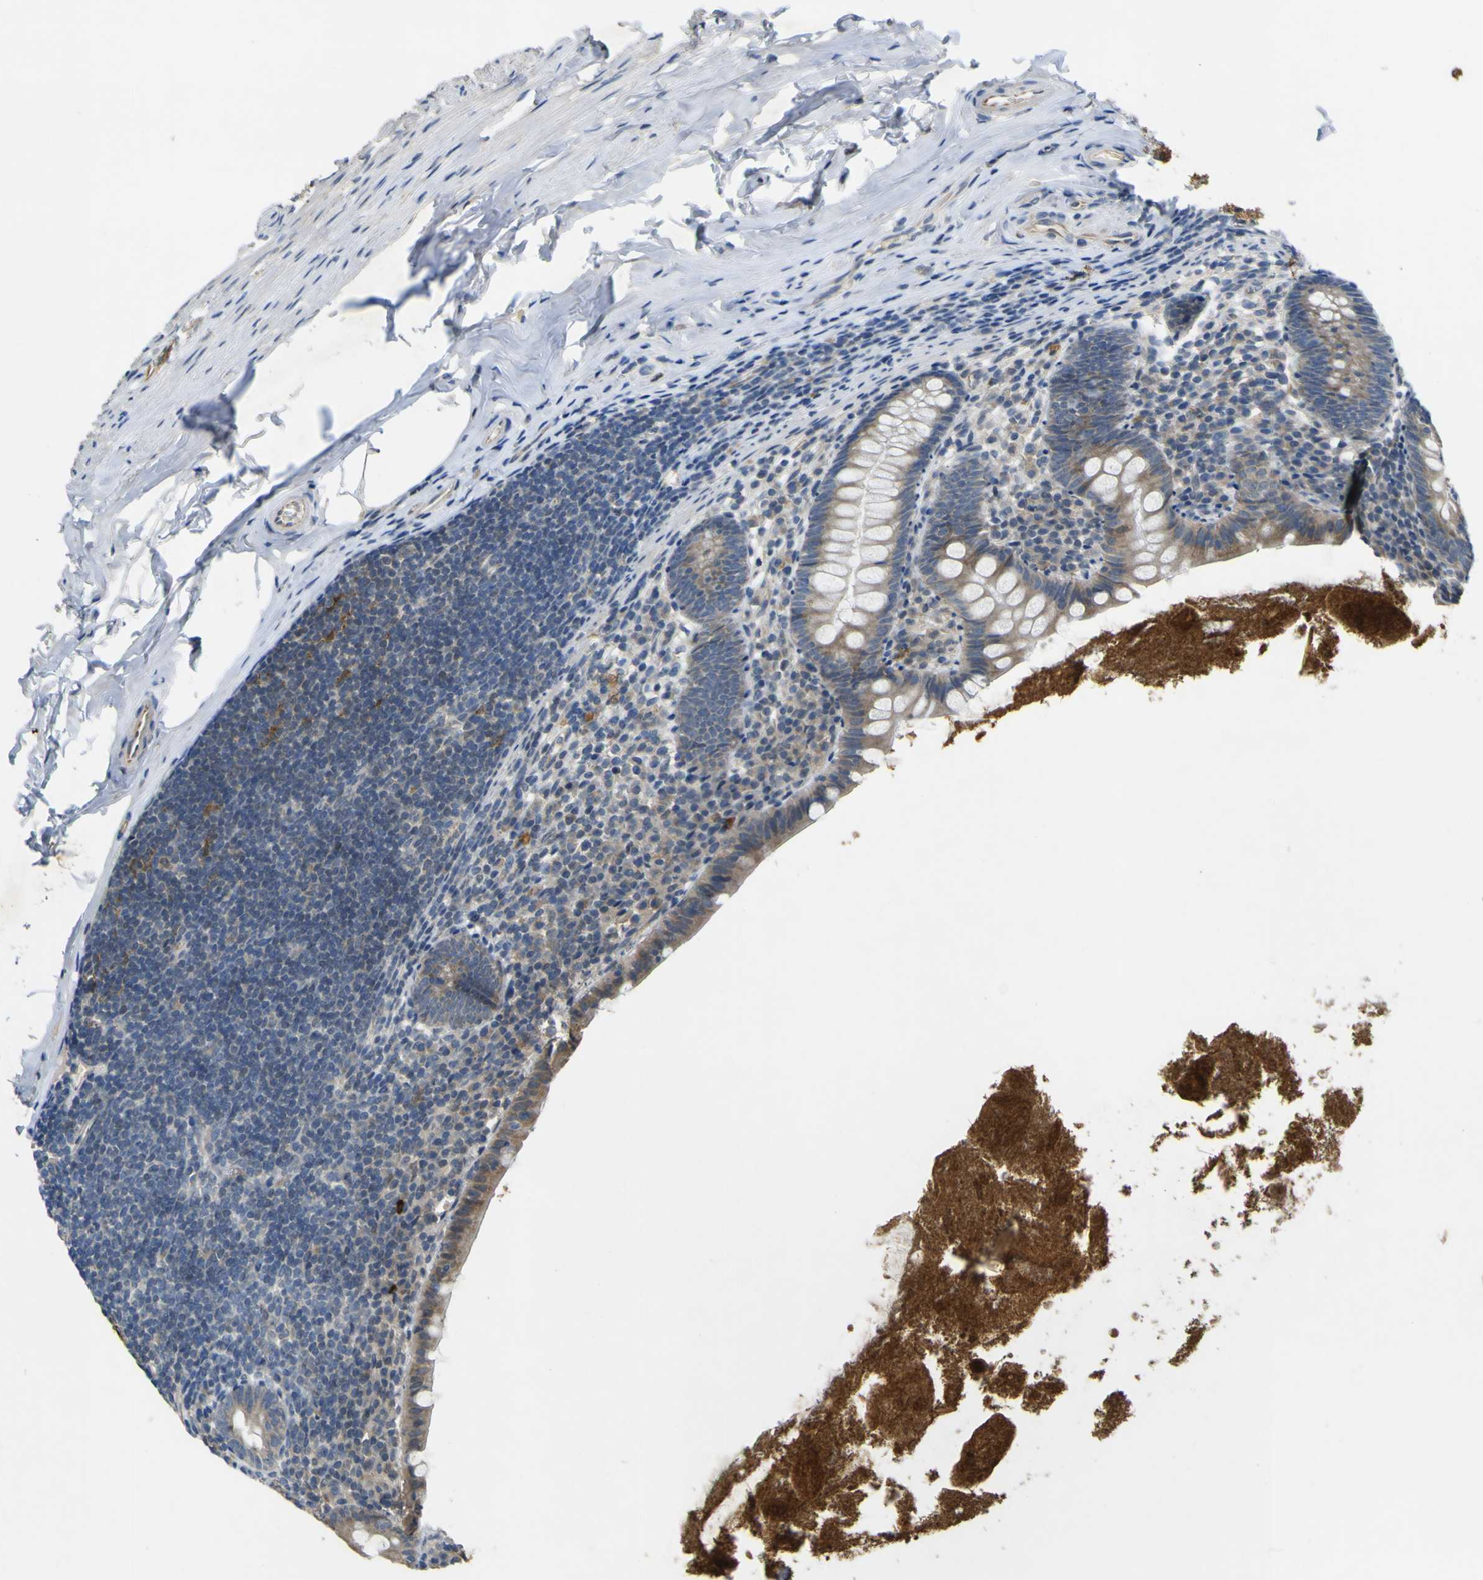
{"staining": {"intensity": "weak", "quantity": "25%-75%", "location": "cytoplasmic/membranous"}, "tissue": "appendix", "cell_type": "Glandular cells", "image_type": "normal", "snomed": [{"axis": "morphology", "description": "Normal tissue, NOS"}, {"axis": "topography", "description": "Appendix"}], "caption": "A micrograph showing weak cytoplasmic/membranous staining in about 25%-75% of glandular cells in unremarkable appendix, as visualized by brown immunohistochemical staining.", "gene": "LDLR", "patient": {"sex": "male", "age": 52}}